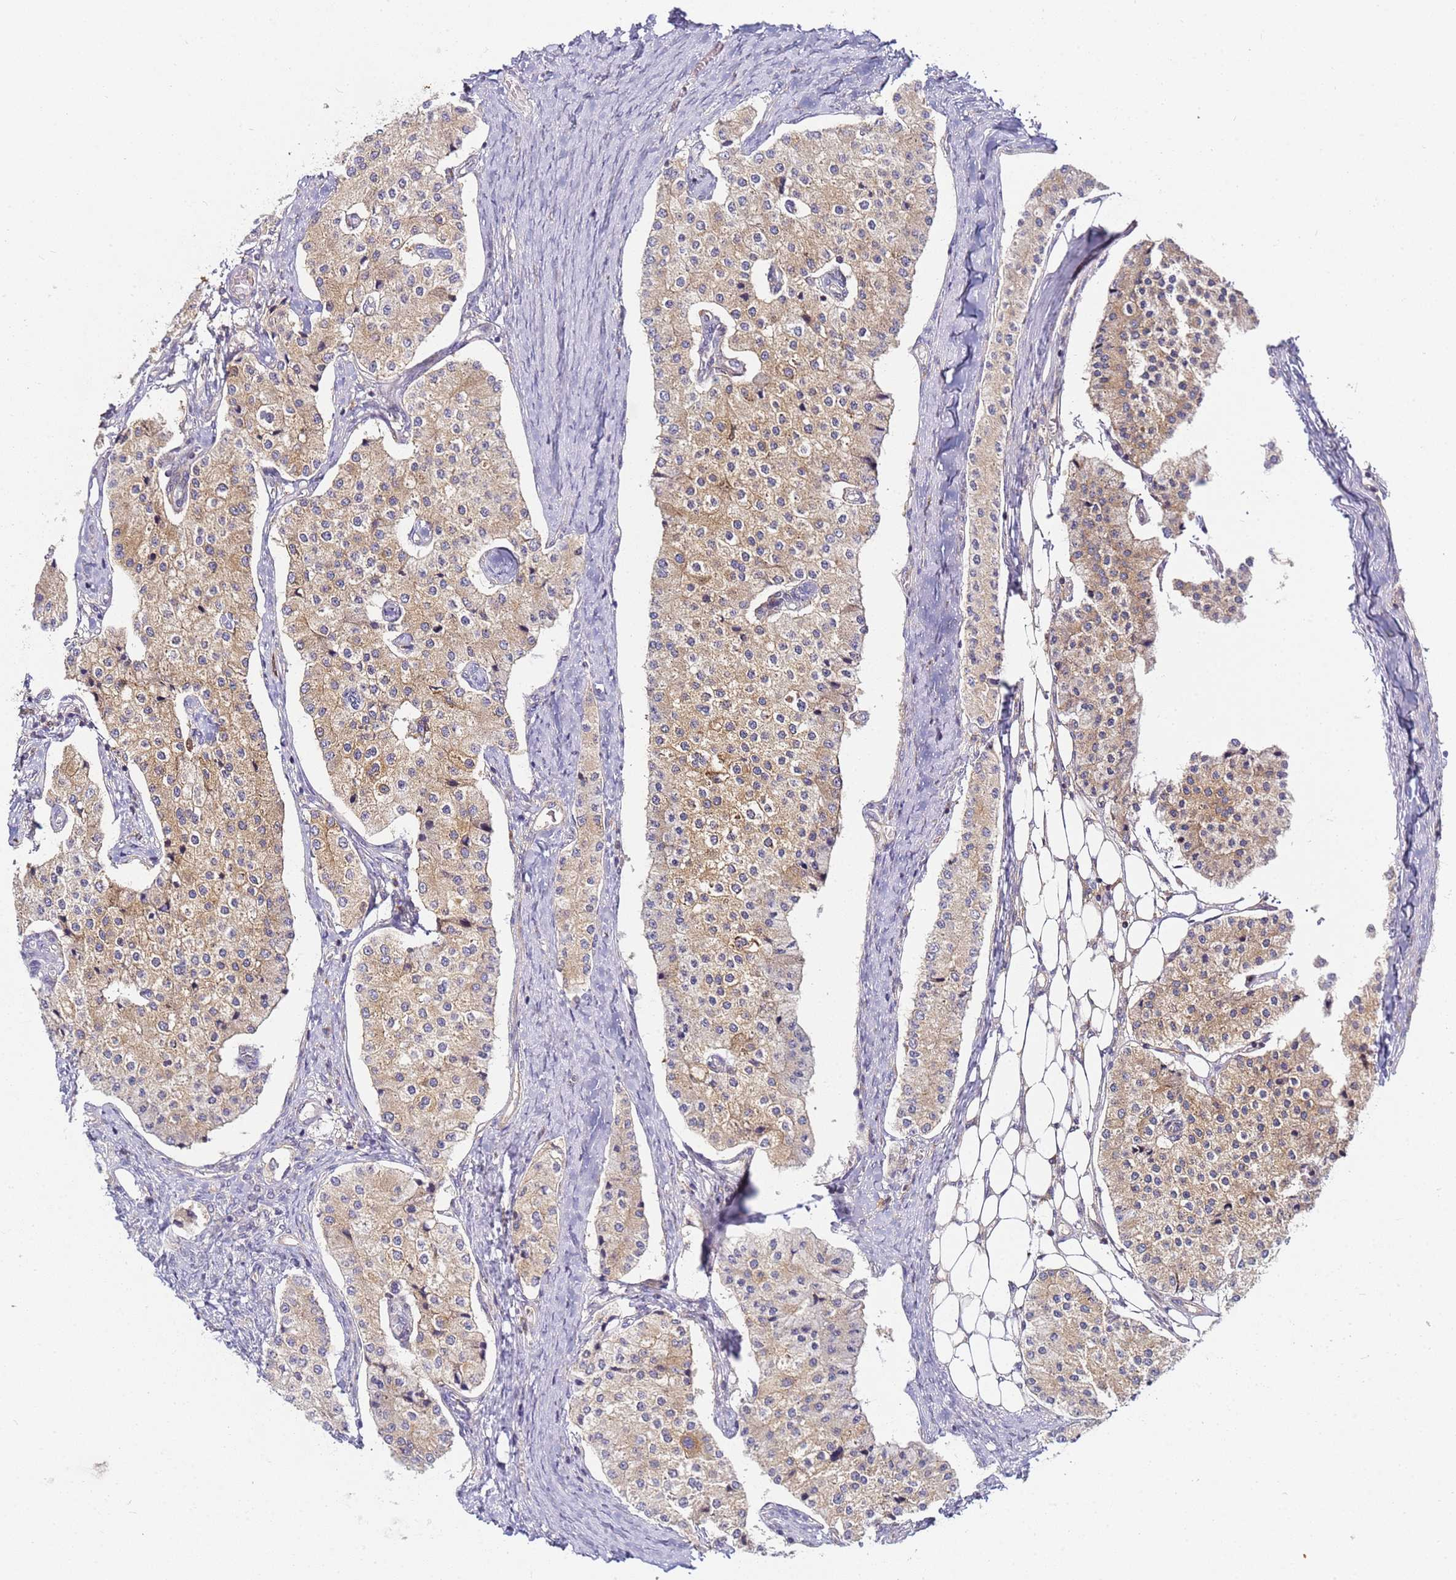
{"staining": {"intensity": "moderate", "quantity": ">75%", "location": "cytoplasmic/membranous"}, "tissue": "carcinoid", "cell_type": "Tumor cells", "image_type": "cancer", "snomed": [{"axis": "morphology", "description": "Carcinoid, malignant, NOS"}, {"axis": "topography", "description": "Colon"}], "caption": "Tumor cells display moderate cytoplasmic/membranous positivity in about >75% of cells in carcinoid (malignant).", "gene": "CHM", "patient": {"sex": "female", "age": 52}}